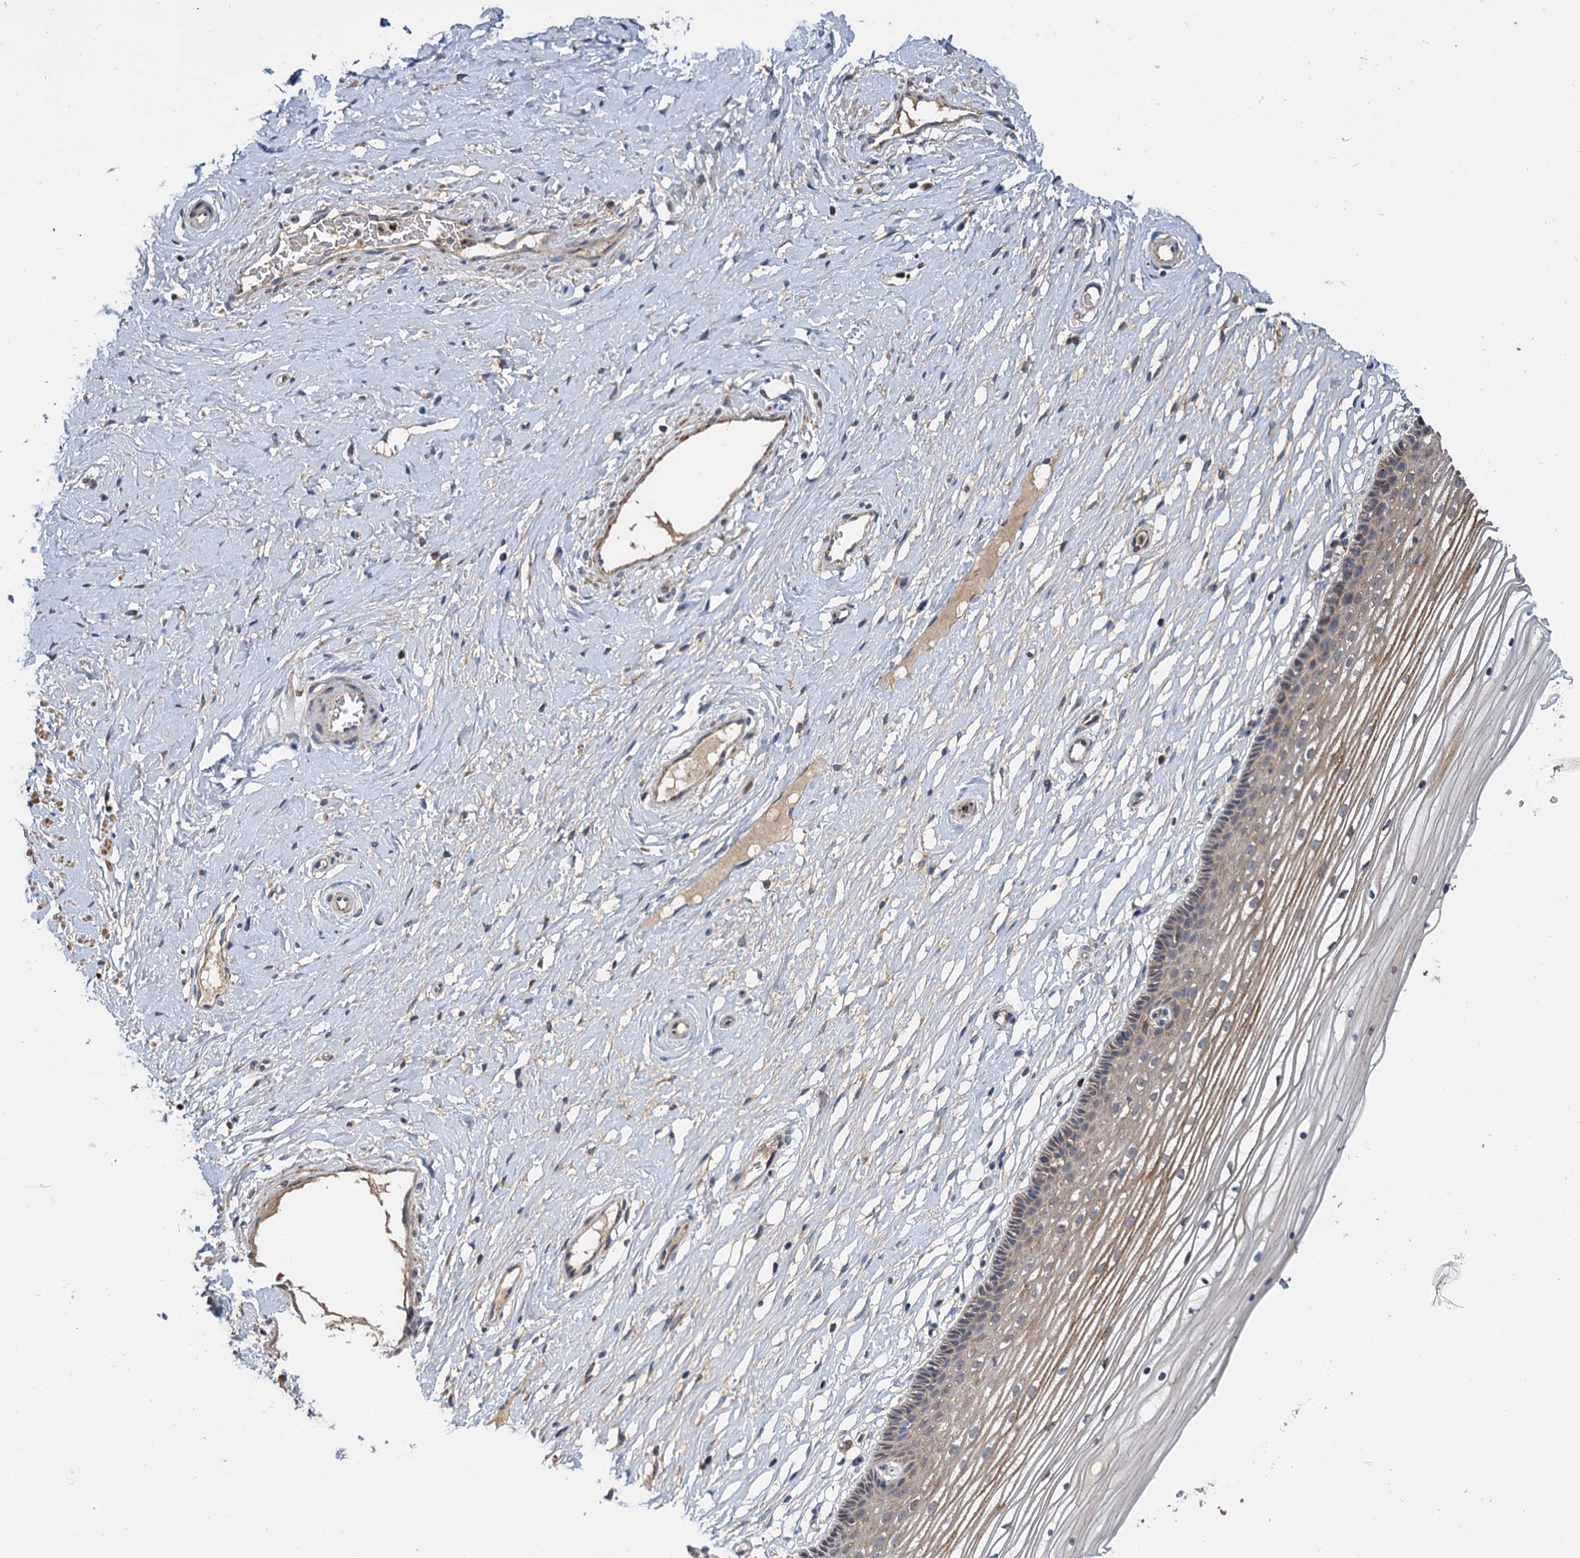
{"staining": {"intensity": "weak", "quantity": "25%-75%", "location": "cytoplasmic/membranous"}, "tissue": "vagina", "cell_type": "Squamous epithelial cells", "image_type": "normal", "snomed": [{"axis": "morphology", "description": "Normal tissue, NOS"}, {"axis": "topography", "description": "Vagina"}, {"axis": "topography", "description": "Cervix"}], "caption": "Immunohistochemical staining of benign human vagina exhibits 25%-75% levels of weak cytoplasmic/membranous protein expression in approximately 25%-75% of squamous epithelial cells.", "gene": "ALKBH7", "patient": {"sex": "female", "age": 40}}